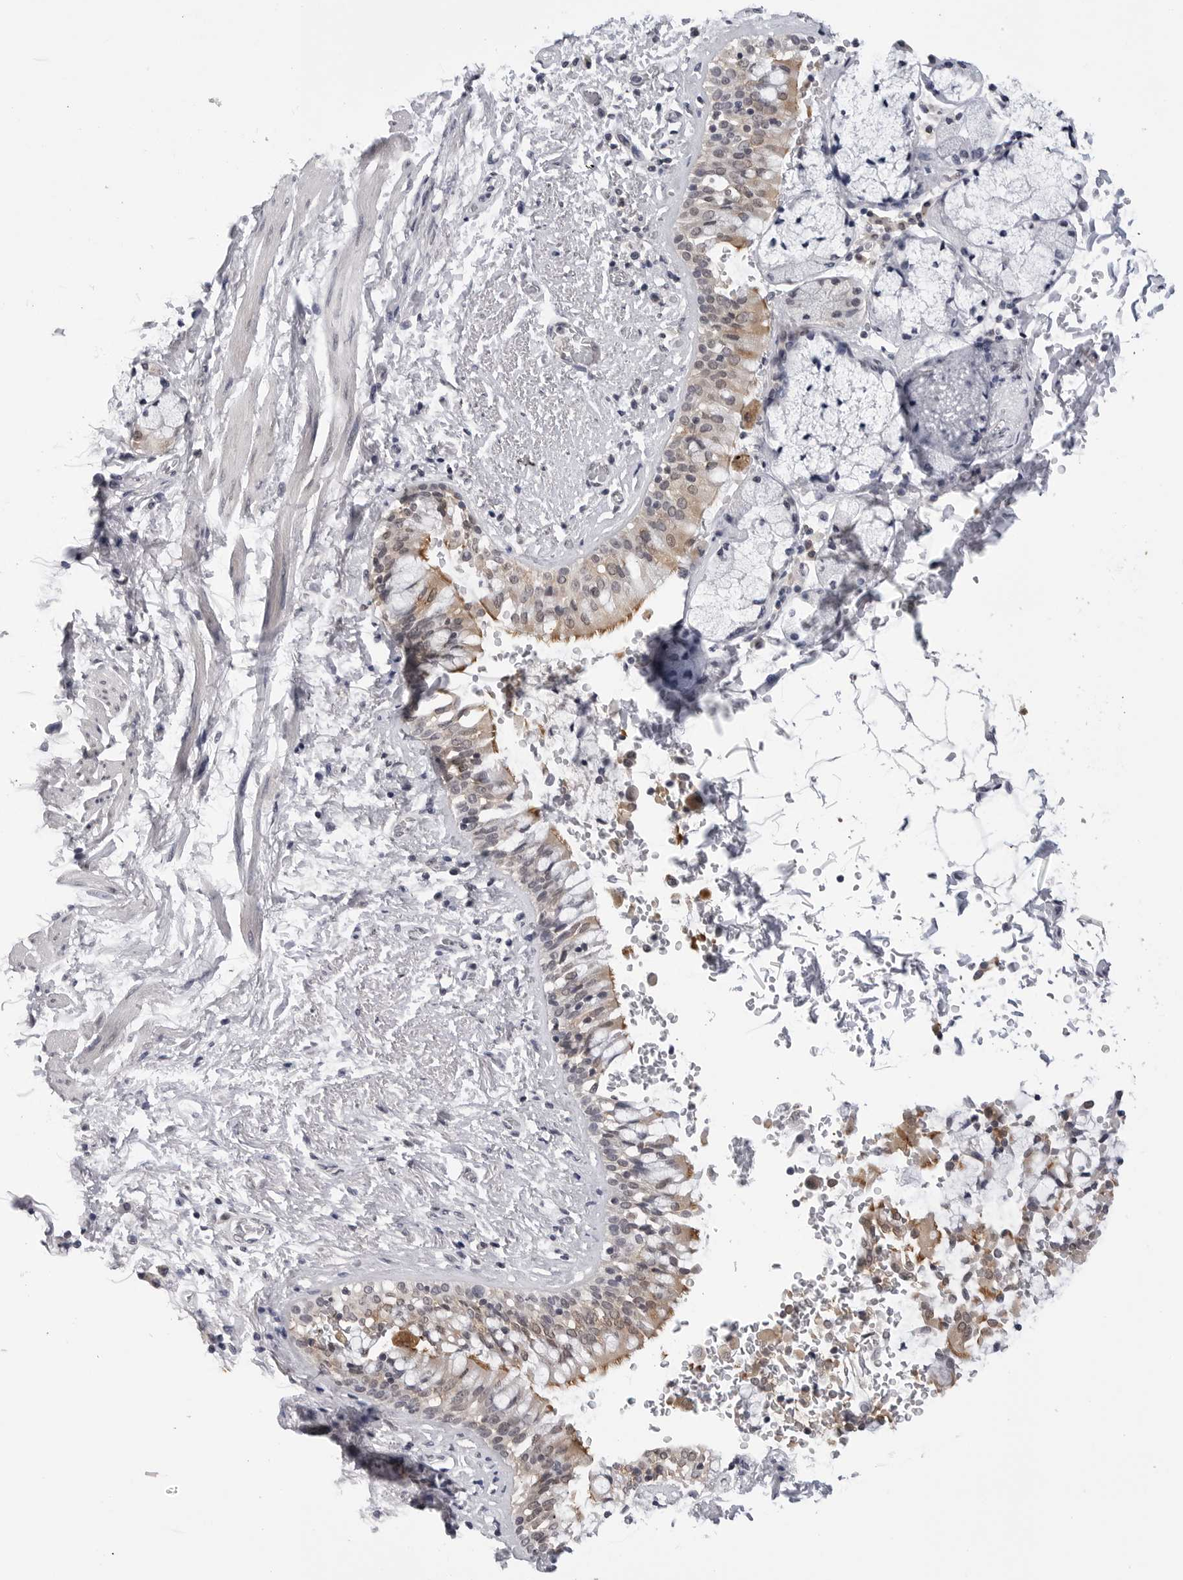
{"staining": {"intensity": "moderate", "quantity": "25%-75%", "location": "cytoplasmic/membranous,nuclear"}, "tissue": "bronchus", "cell_type": "Respiratory epithelial cells", "image_type": "normal", "snomed": [{"axis": "morphology", "description": "Normal tissue, NOS"}, {"axis": "morphology", "description": "Inflammation, NOS"}, {"axis": "topography", "description": "Cartilage tissue"}, {"axis": "topography", "description": "Bronchus"}, {"axis": "topography", "description": "Lung"}], "caption": "Benign bronchus shows moderate cytoplasmic/membranous,nuclear positivity in about 25%-75% of respiratory epithelial cells (DAB IHC, brown staining for protein, blue staining for nuclei)..", "gene": "CDK20", "patient": {"sex": "female", "age": 64}}